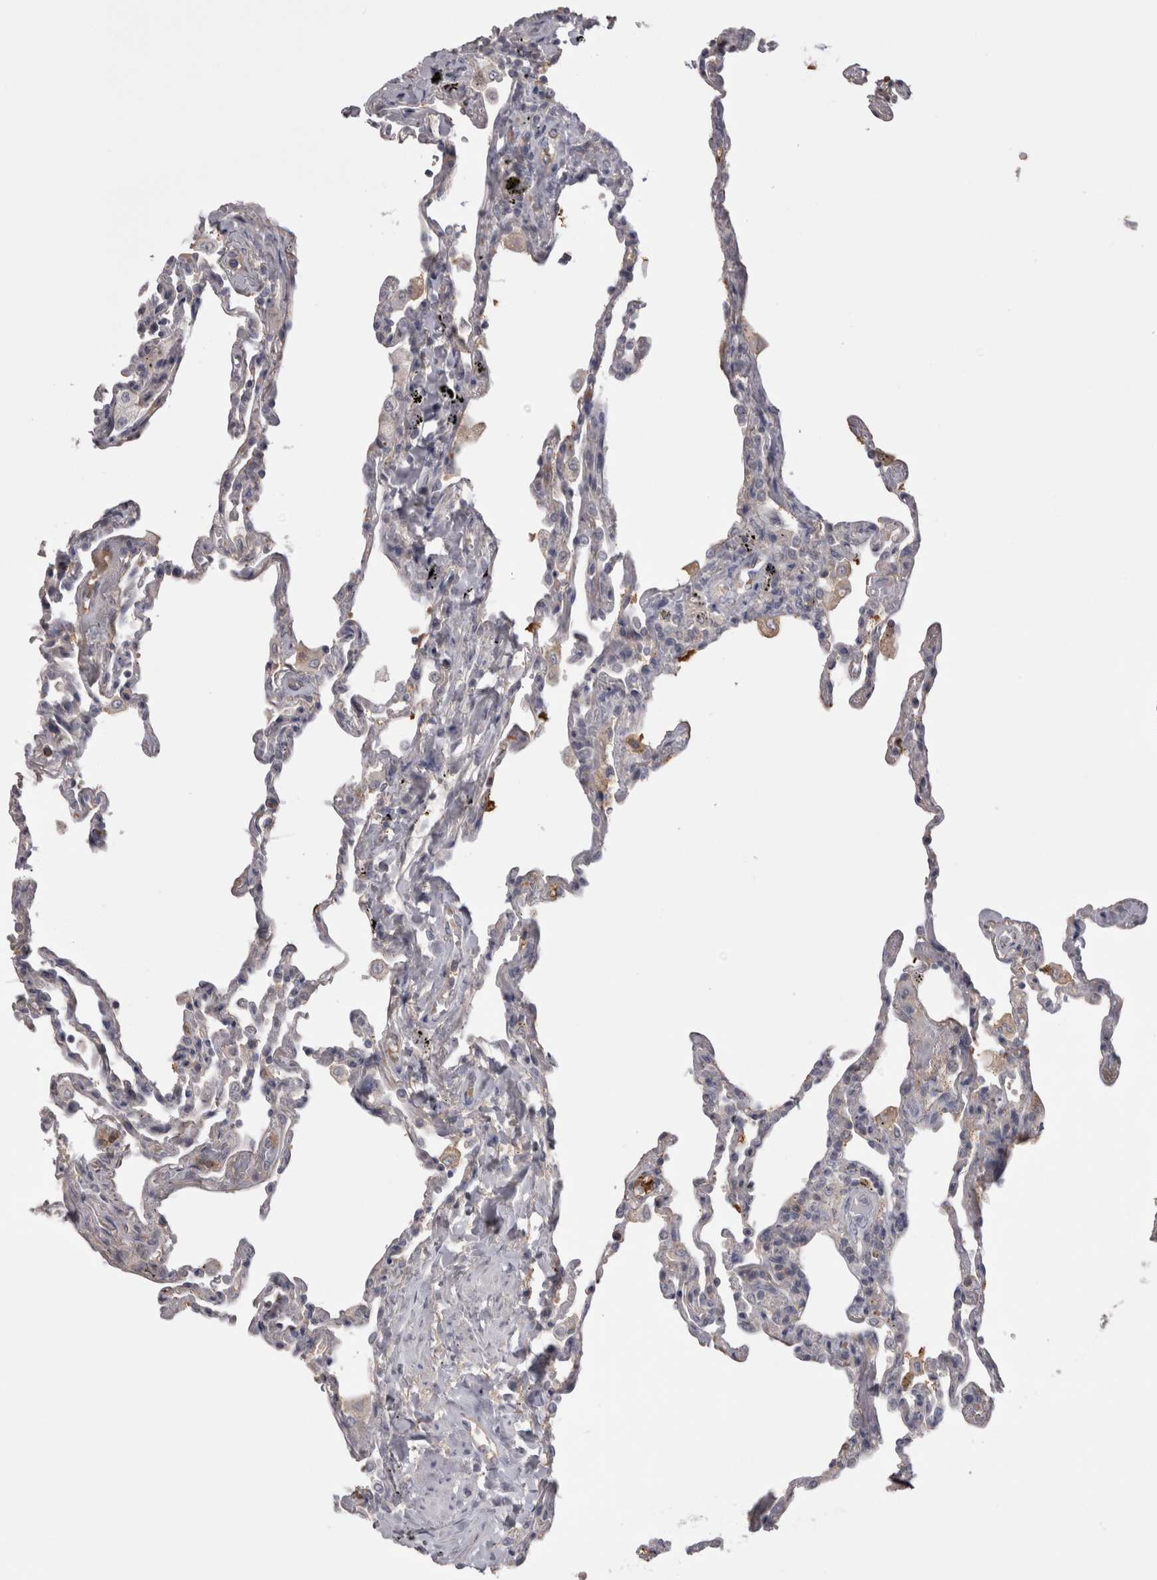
{"staining": {"intensity": "moderate", "quantity": "<25%", "location": "cytoplasmic/membranous"}, "tissue": "lung", "cell_type": "Alveolar cells", "image_type": "normal", "snomed": [{"axis": "morphology", "description": "Normal tissue, NOS"}, {"axis": "topography", "description": "Lung"}], "caption": "Protein expression analysis of normal lung displays moderate cytoplasmic/membranous staining in approximately <25% of alveolar cells.", "gene": "SAA4", "patient": {"sex": "male", "age": 59}}